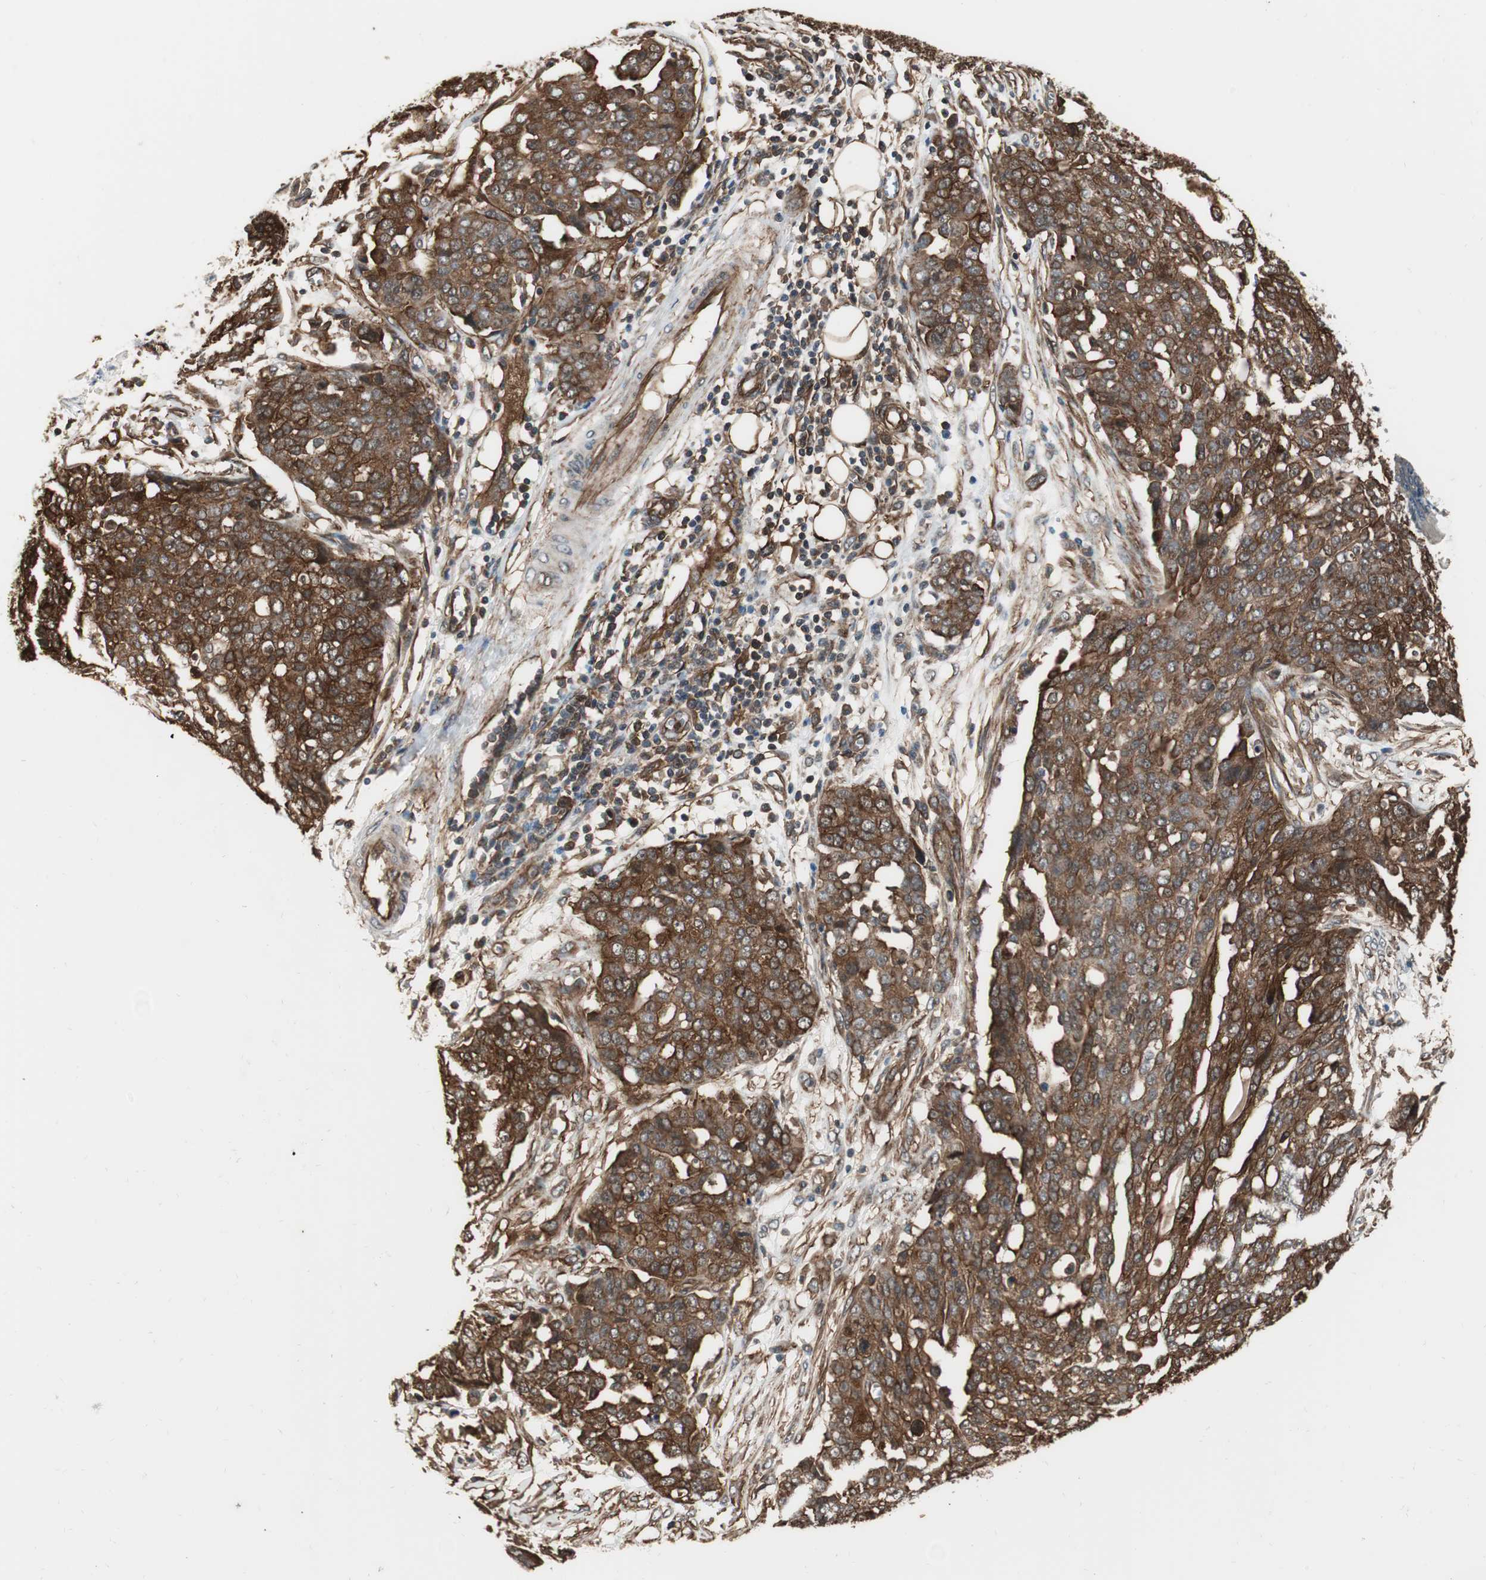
{"staining": {"intensity": "strong", "quantity": ">75%", "location": "cytoplasmic/membranous"}, "tissue": "ovarian cancer", "cell_type": "Tumor cells", "image_type": "cancer", "snomed": [{"axis": "morphology", "description": "Cystadenocarcinoma, serous, NOS"}, {"axis": "topography", "description": "Soft tissue"}, {"axis": "topography", "description": "Ovary"}], "caption": "A high amount of strong cytoplasmic/membranous staining is identified in approximately >75% of tumor cells in ovarian cancer tissue.", "gene": "PTPN11", "patient": {"sex": "female", "age": 57}}